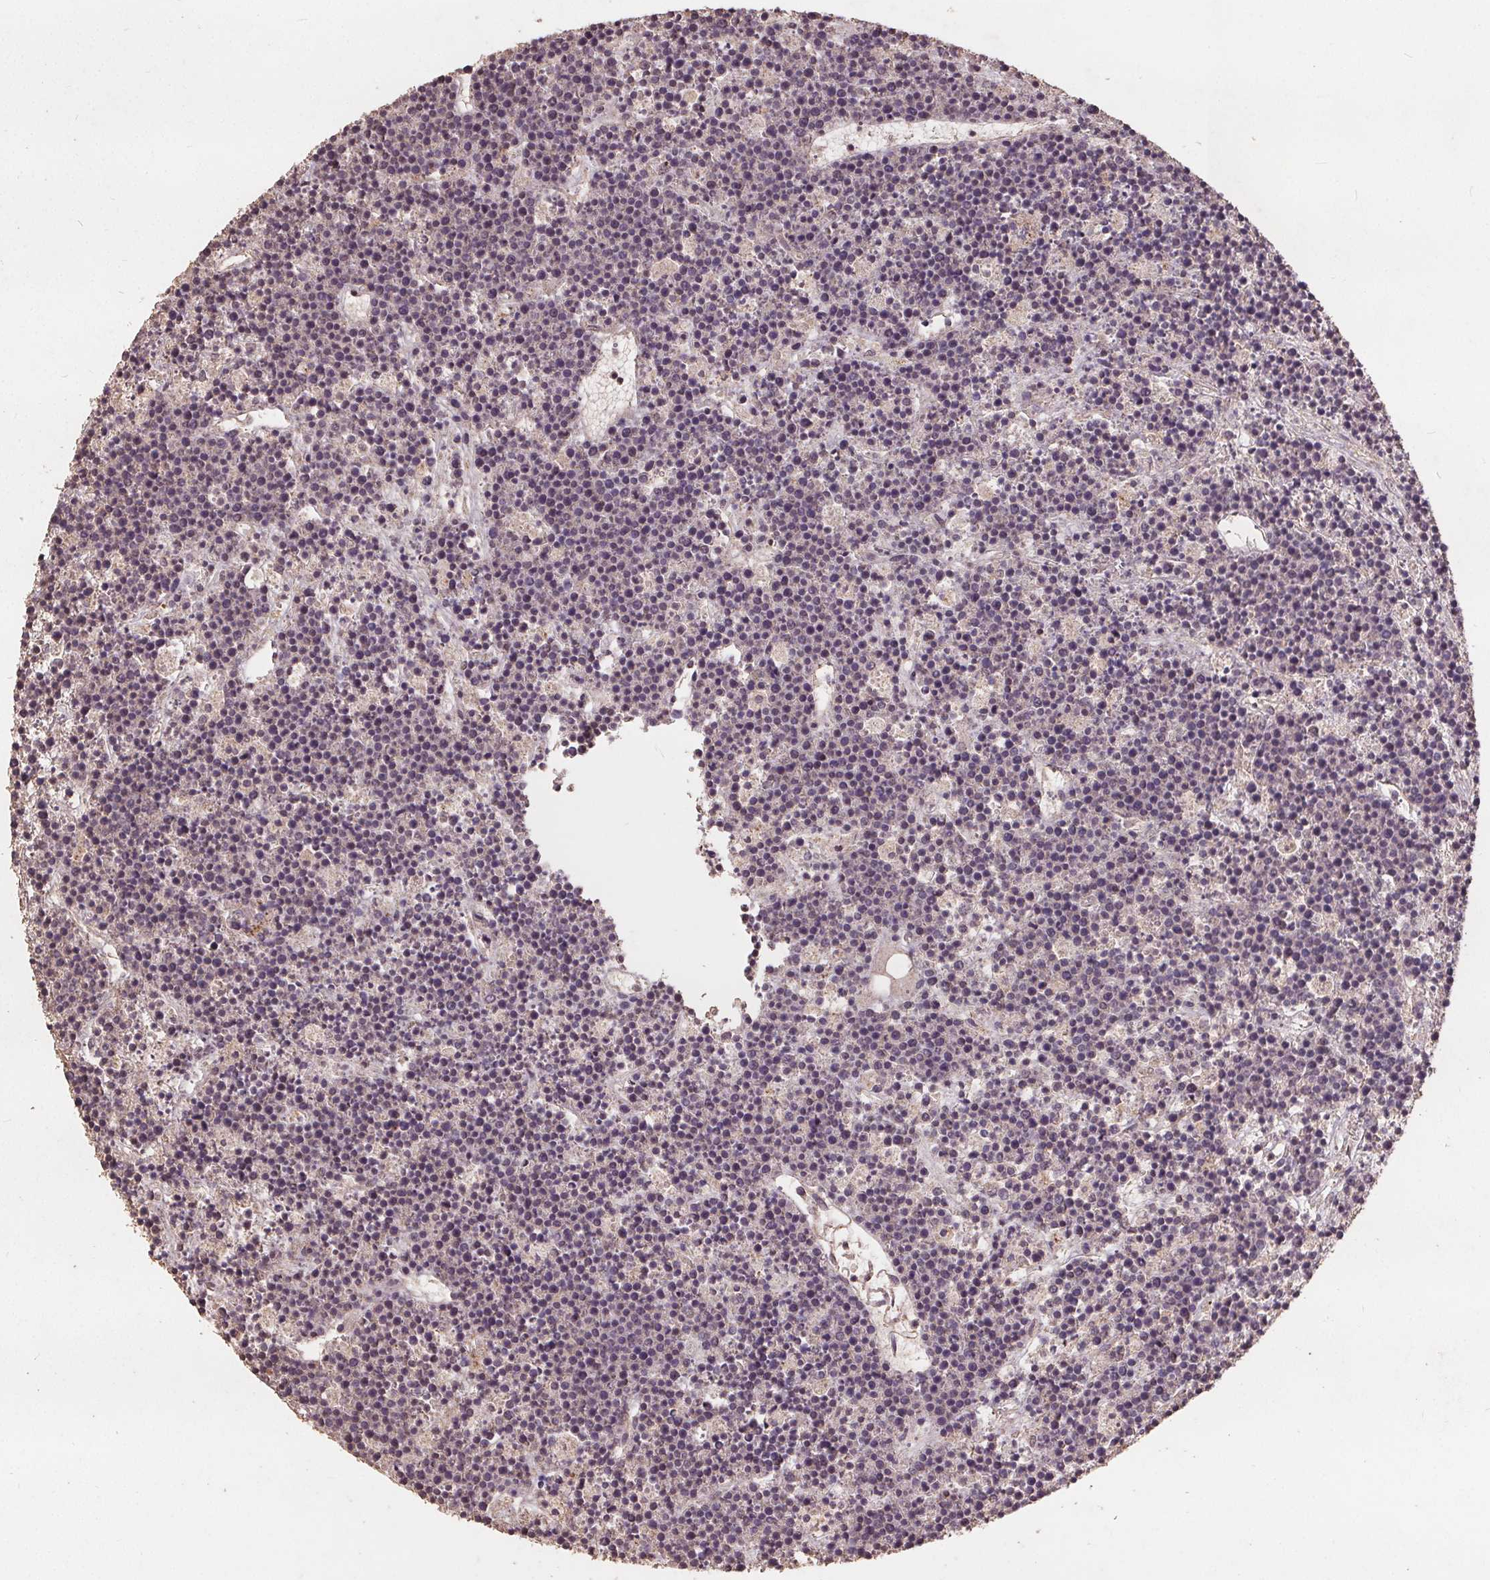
{"staining": {"intensity": "negative", "quantity": "none", "location": "none"}, "tissue": "lymphoma", "cell_type": "Tumor cells", "image_type": "cancer", "snomed": [{"axis": "morphology", "description": "Malignant lymphoma, non-Hodgkin's type, High grade"}, {"axis": "topography", "description": "Ovary"}], "caption": "Protein analysis of high-grade malignant lymphoma, non-Hodgkin's type displays no significant positivity in tumor cells.", "gene": "DSG3", "patient": {"sex": "female", "age": 56}}